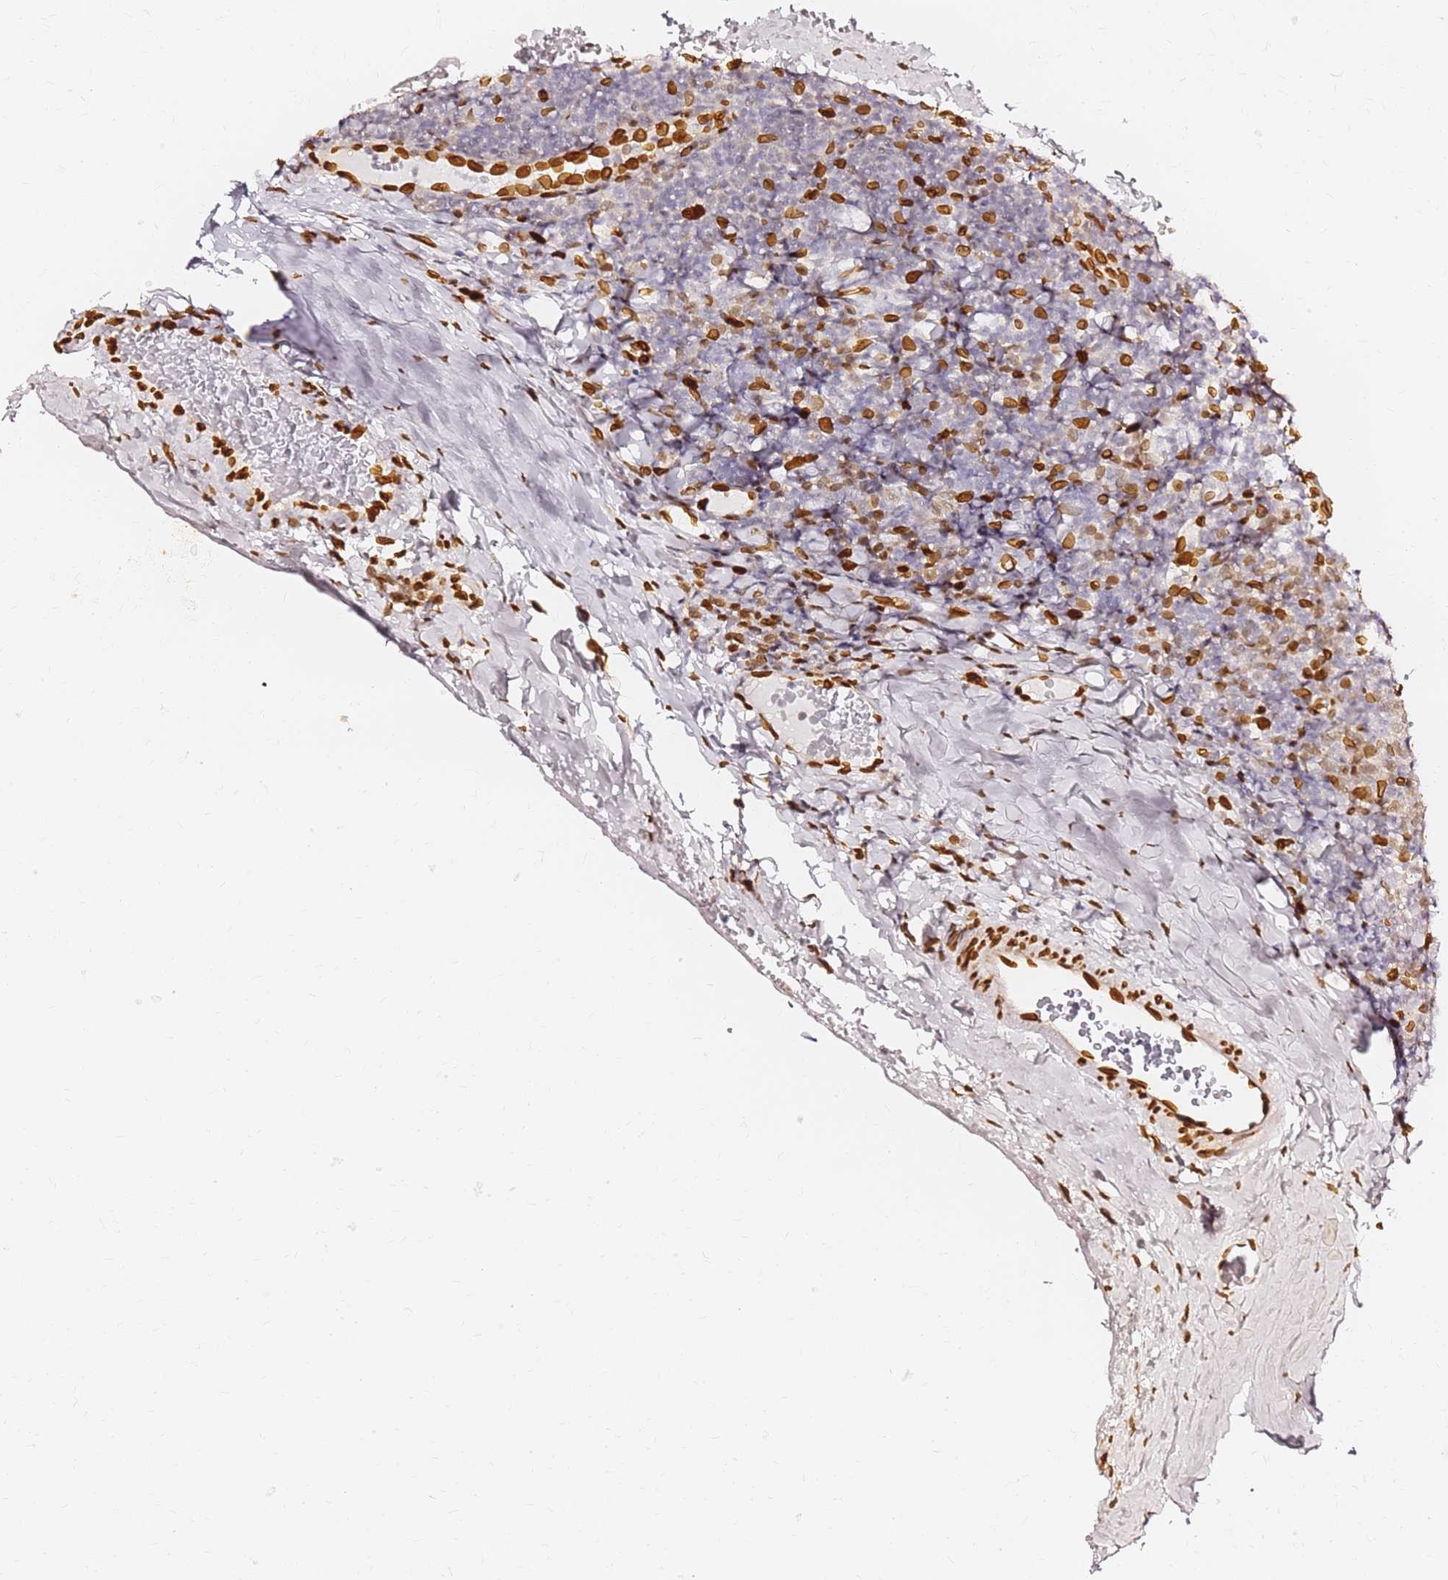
{"staining": {"intensity": "strong", "quantity": "25%-75%", "location": "cytoplasmic/membranous,nuclear"}, "tissue": "tonsil", "cell_type": "Germinal center cells", "image_type": "normal", "snomed": [{"axis": "morphology", "description": "Normal tissue, NOS"}, {"axis": "topography", "description": "Tonsil"}], "caption": "Benign tonsil displays strong cytoplasmic/membranous,nuclear expression in about 25%-75% of germinal center cells, visualized by immunohistochemistry.", "gene": "C6orf141", "patient": {"sex": "male", "age": 17}}